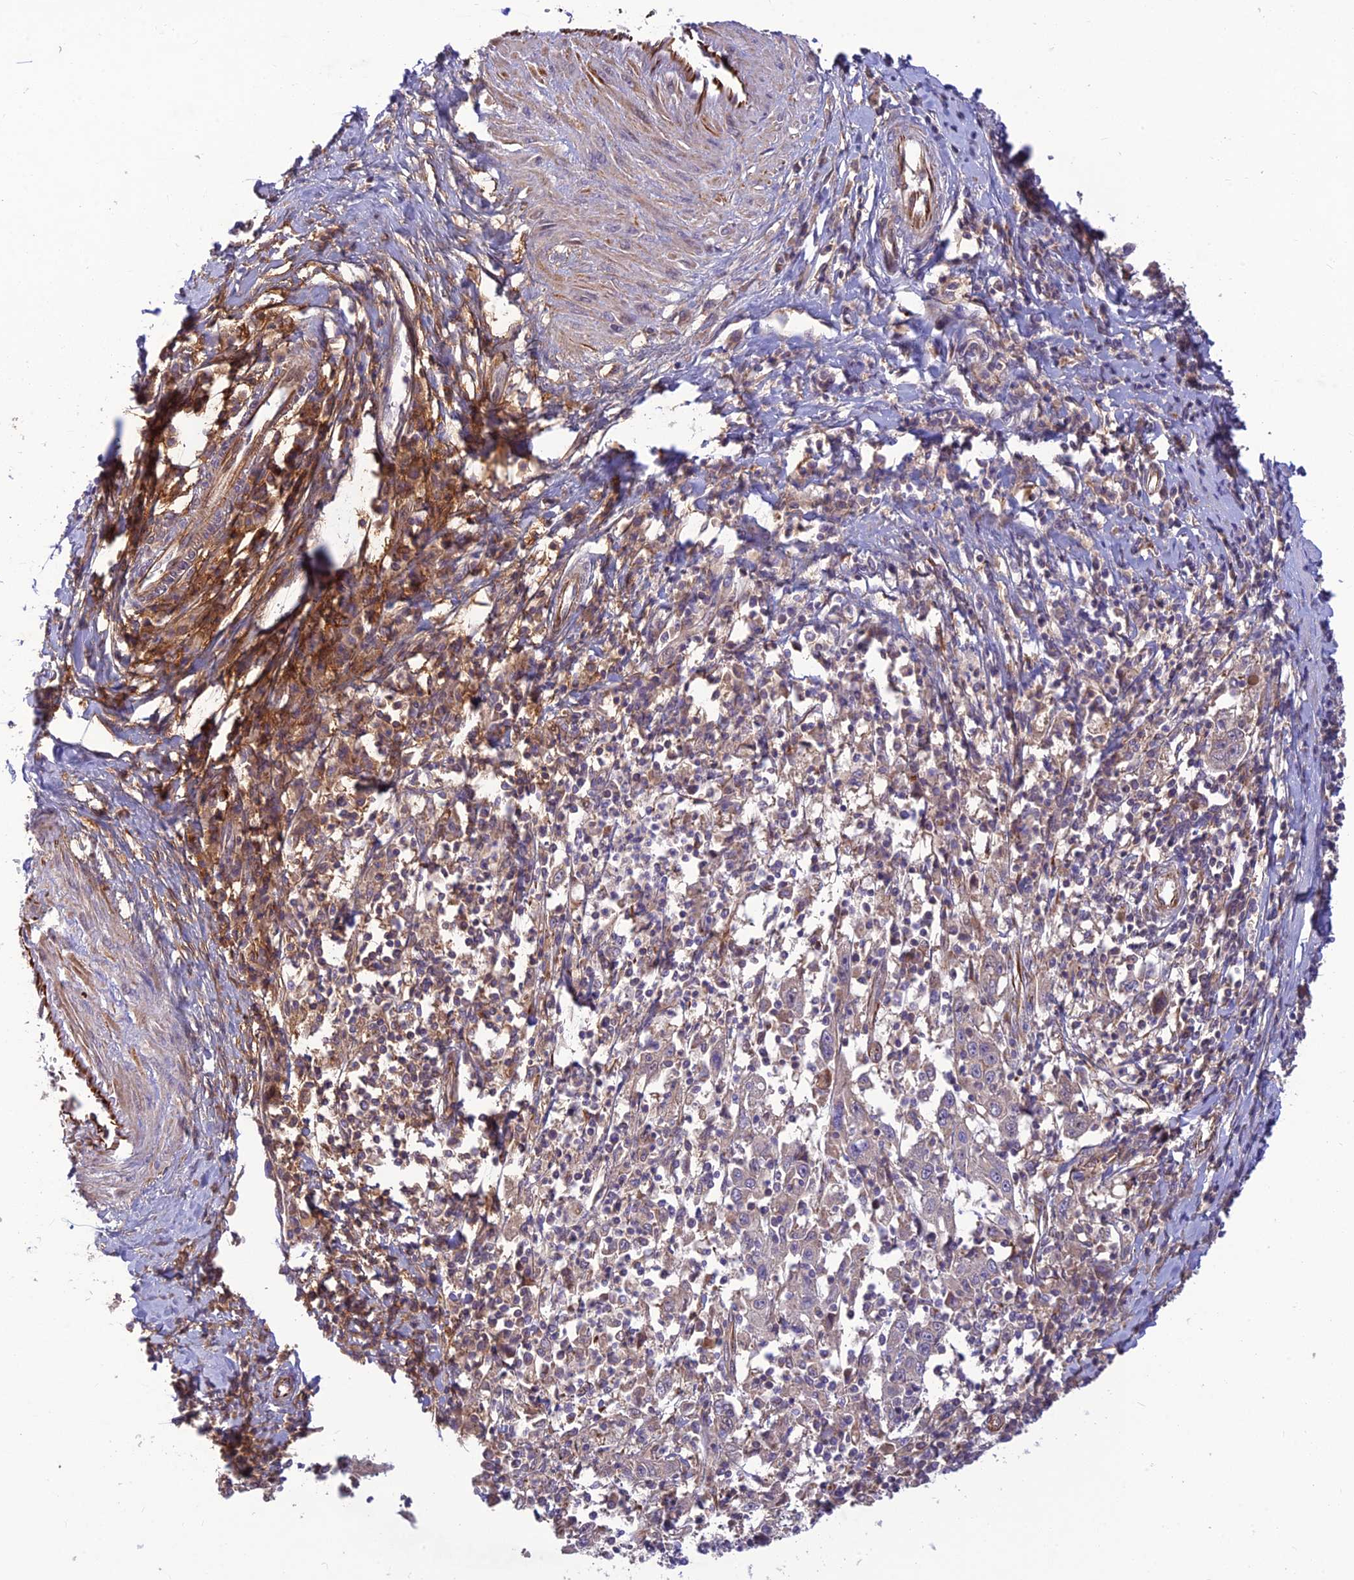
{"staining": {"intensity": "negative", "quantity": "none", "location": "none"}, "tissue": "cervical cancer", "cell_type": "Tumor cells", "image_type": "cancer", "snomed": [{"axis": "morphology", "description": "Squamous cell carcinoma, NOS"}, {"axis": "topography", "description": "Cervix"}], "caption": "DAB (3,3'-diaminobenzidine) immunohistochemical staining of human cervical cancer demonstrates no significant expression in tumor cells.", "gene": "ST8SIA5", "patient": {"sex": "female", "age": 46}}